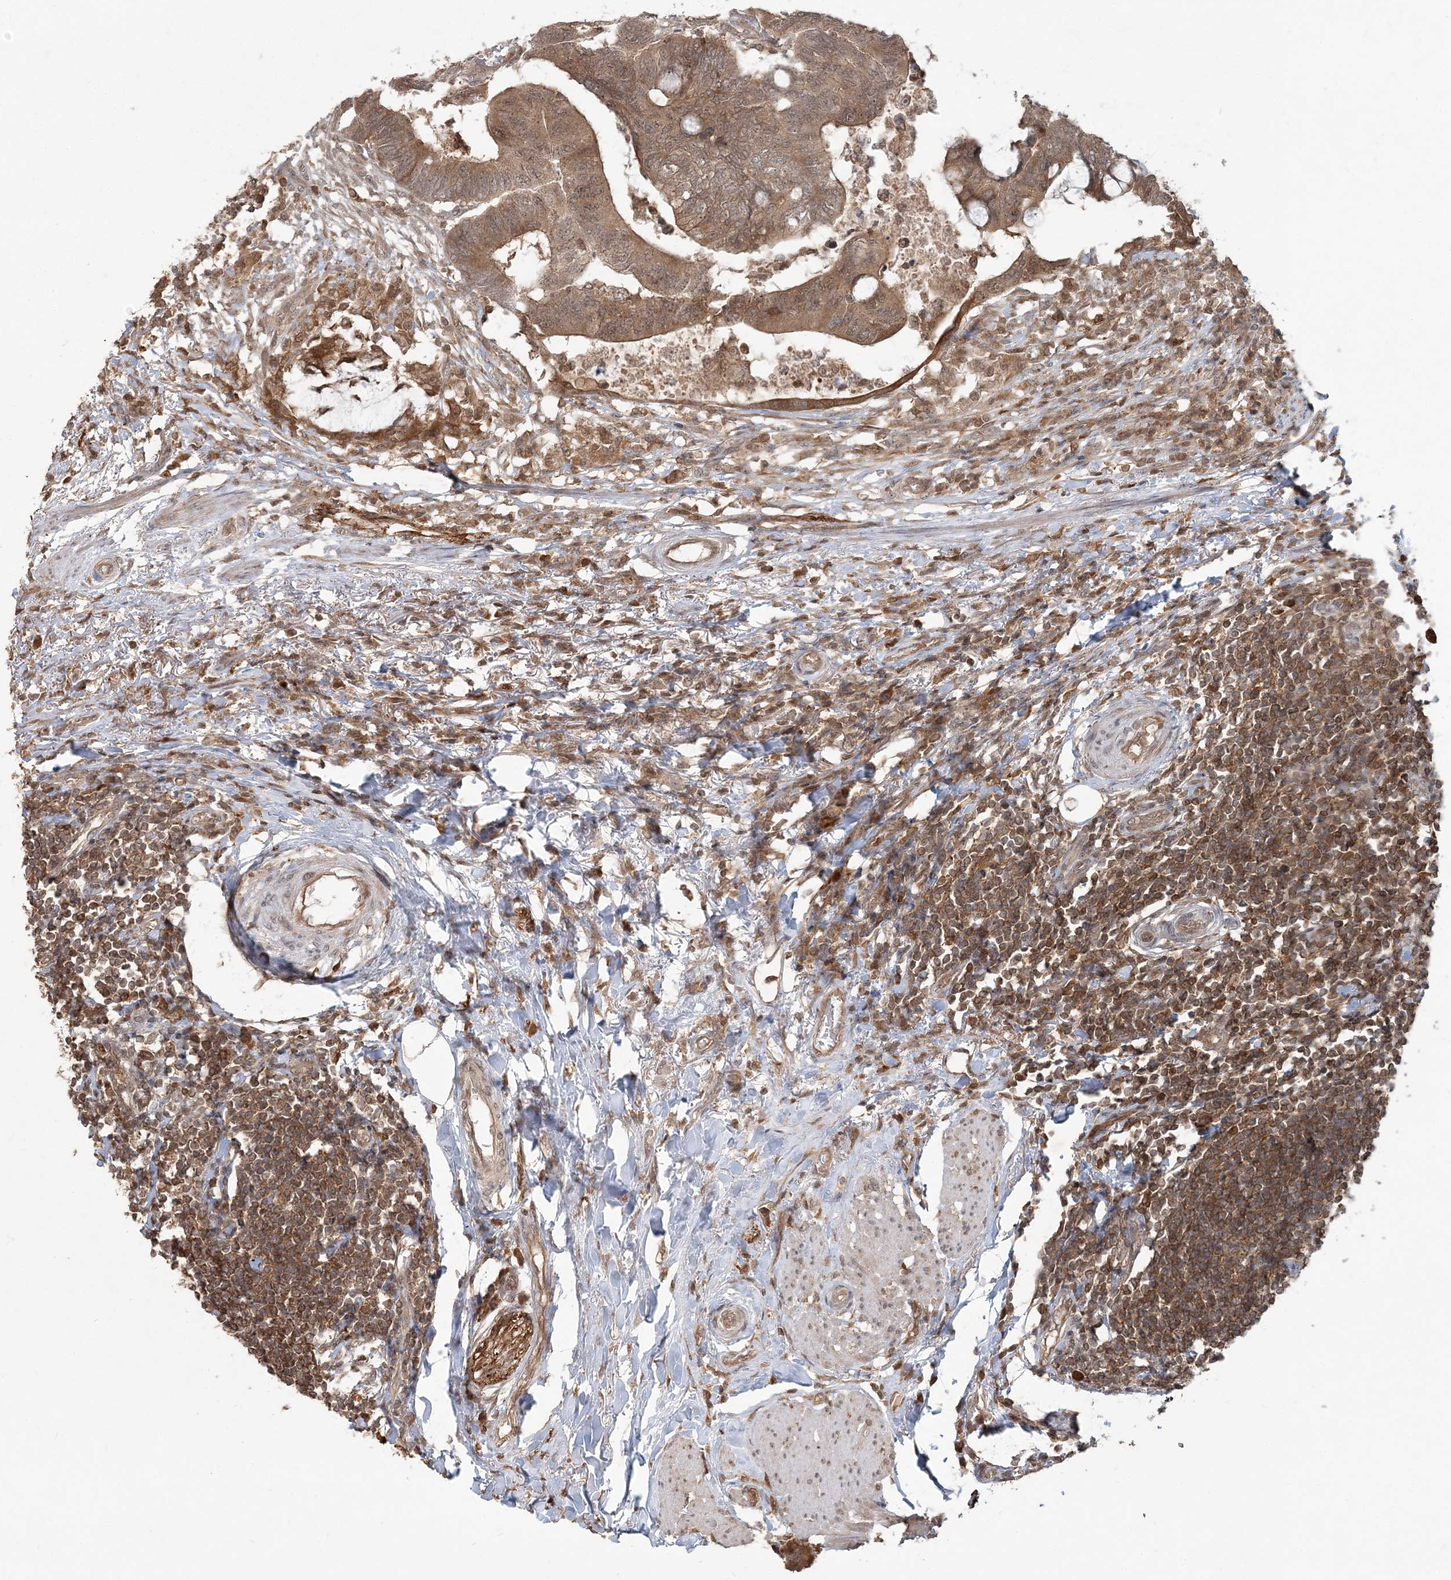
{"staining": {"intensity": "moderate", "quantity": ">75%", "location": "cytoplasmic/membranous,nuclear"}, "tissue": "colorectal cancer", "cell_type": "Tumor cells", "image_type": "cancer", "snomed": [{"axis": "morphology", "description": "Normal tissue, NOS"}, {"axis": "morphology", "description": "Adenocarcinoma, NOS"}, {"axis": "topography", "description": "Rectum"}, {"axis": "topography", "description": "Peripheral nerve tissue"}], "caption": "Protein analysis of colorectal adenocarcinoma tissue shows moderate cytoplasmic/membranous and nuclear expression in about >75% of tumor cells.", "gene": "CAB39", "patient": {"sex": "male", "age": 92}}